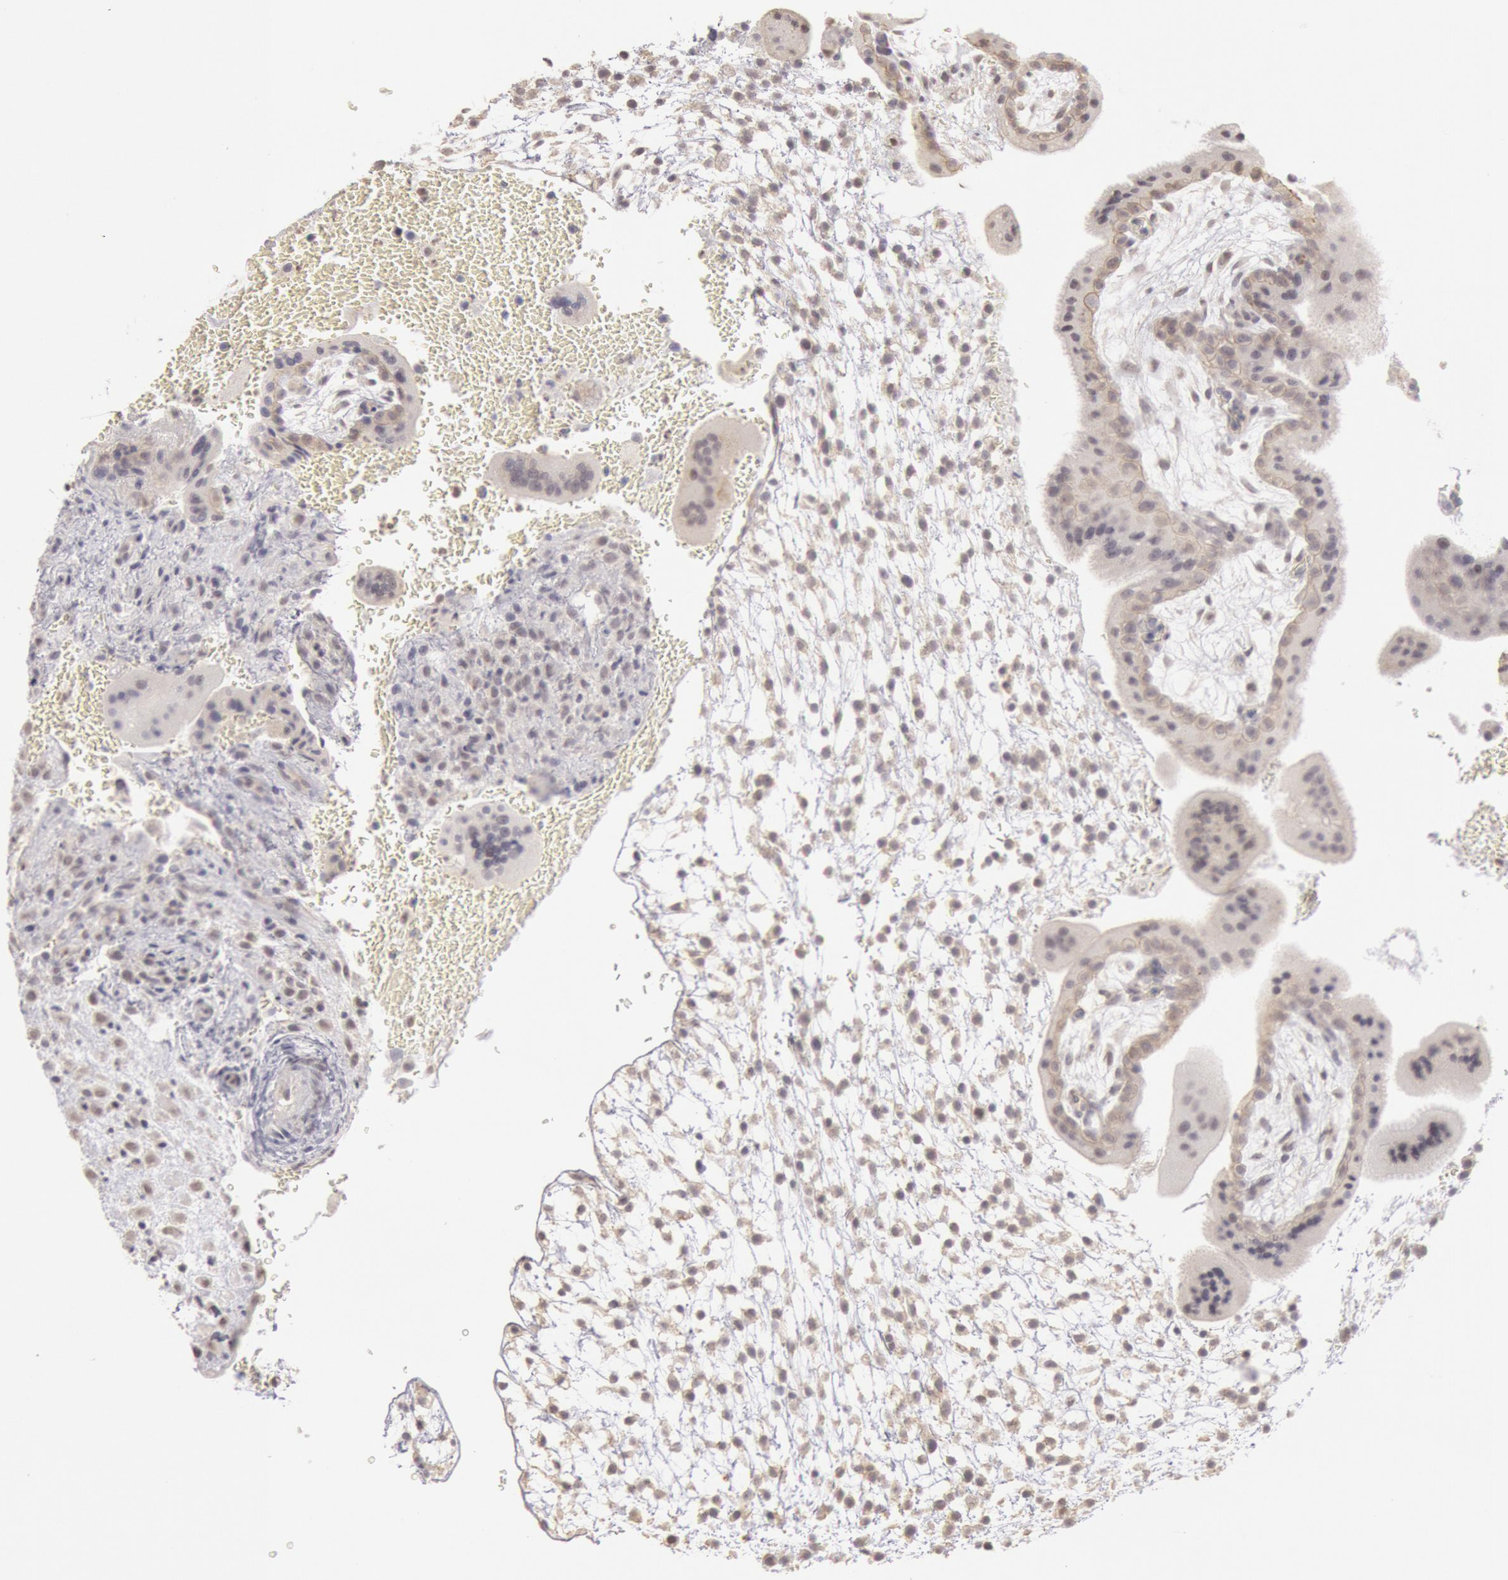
{"staining": {"intensity": "weak", "quantity": ">75%", "location": "cytoplasmic/membranous,nuclear"}, "tissue": "placenta", "cell_type": "Decidual cells", "image_type": "normal", "snomed": [{"axis": "morphology", "description": "Normal tissue, NOS"}, {"axis": "topography", "description": "Placenta"}], "caption": "Immunohistochemical staining of normal placenta demonstrates weak cytoplasmic/membranous,nuclear protein expression in approximately >75% of decidual cells. The staining was performed using DAB (3,3'-diaminobenzidine), with brown indicating positive protein expression. Nuclei are stained blue with hematoxylin.", "gene": "RIMBP3B", "patient": {"sex": "female", "age": 35}}